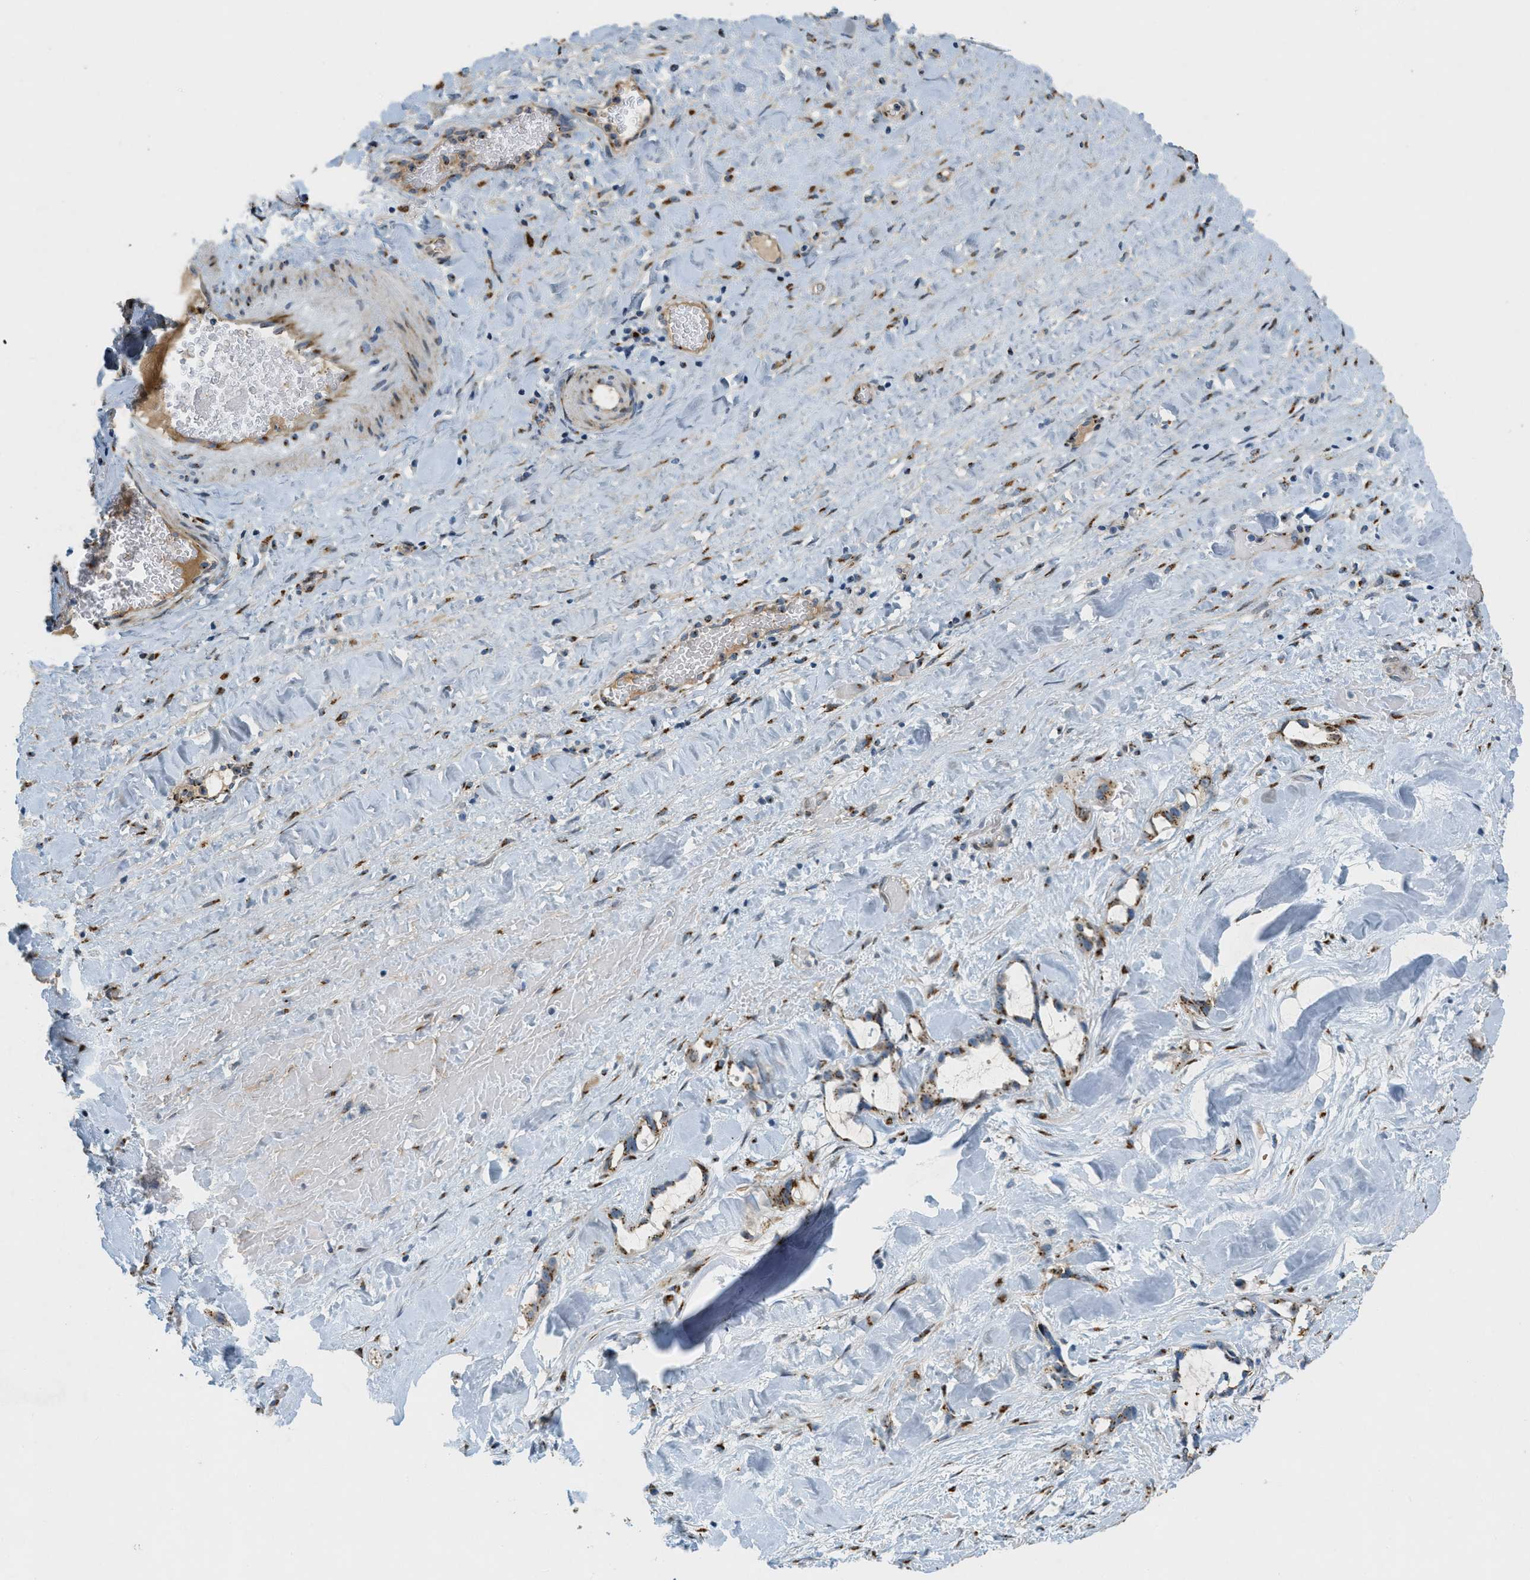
{"staining": {"intensity": "moderate", "quantity": ">75%", "location": "cytoplasmic/membranous"}, "tissue": "liver cancer", "cell_type": "Tumor cells", "image_type": "cancer", "snomed": [{"axis": "morphology", "description": "Cholangiocarcinoma"}, {"axis": "topography", "description": "Liver"}], "caption": "Cholangiocarcinoma (liver) stained with immunohistochemistry exhibits moderate cytoplasmic/membranous staining in approximately >75% of tumor cells.", "gene": "ZFPL1", "patient": {"sex": "female", "age": 65}}